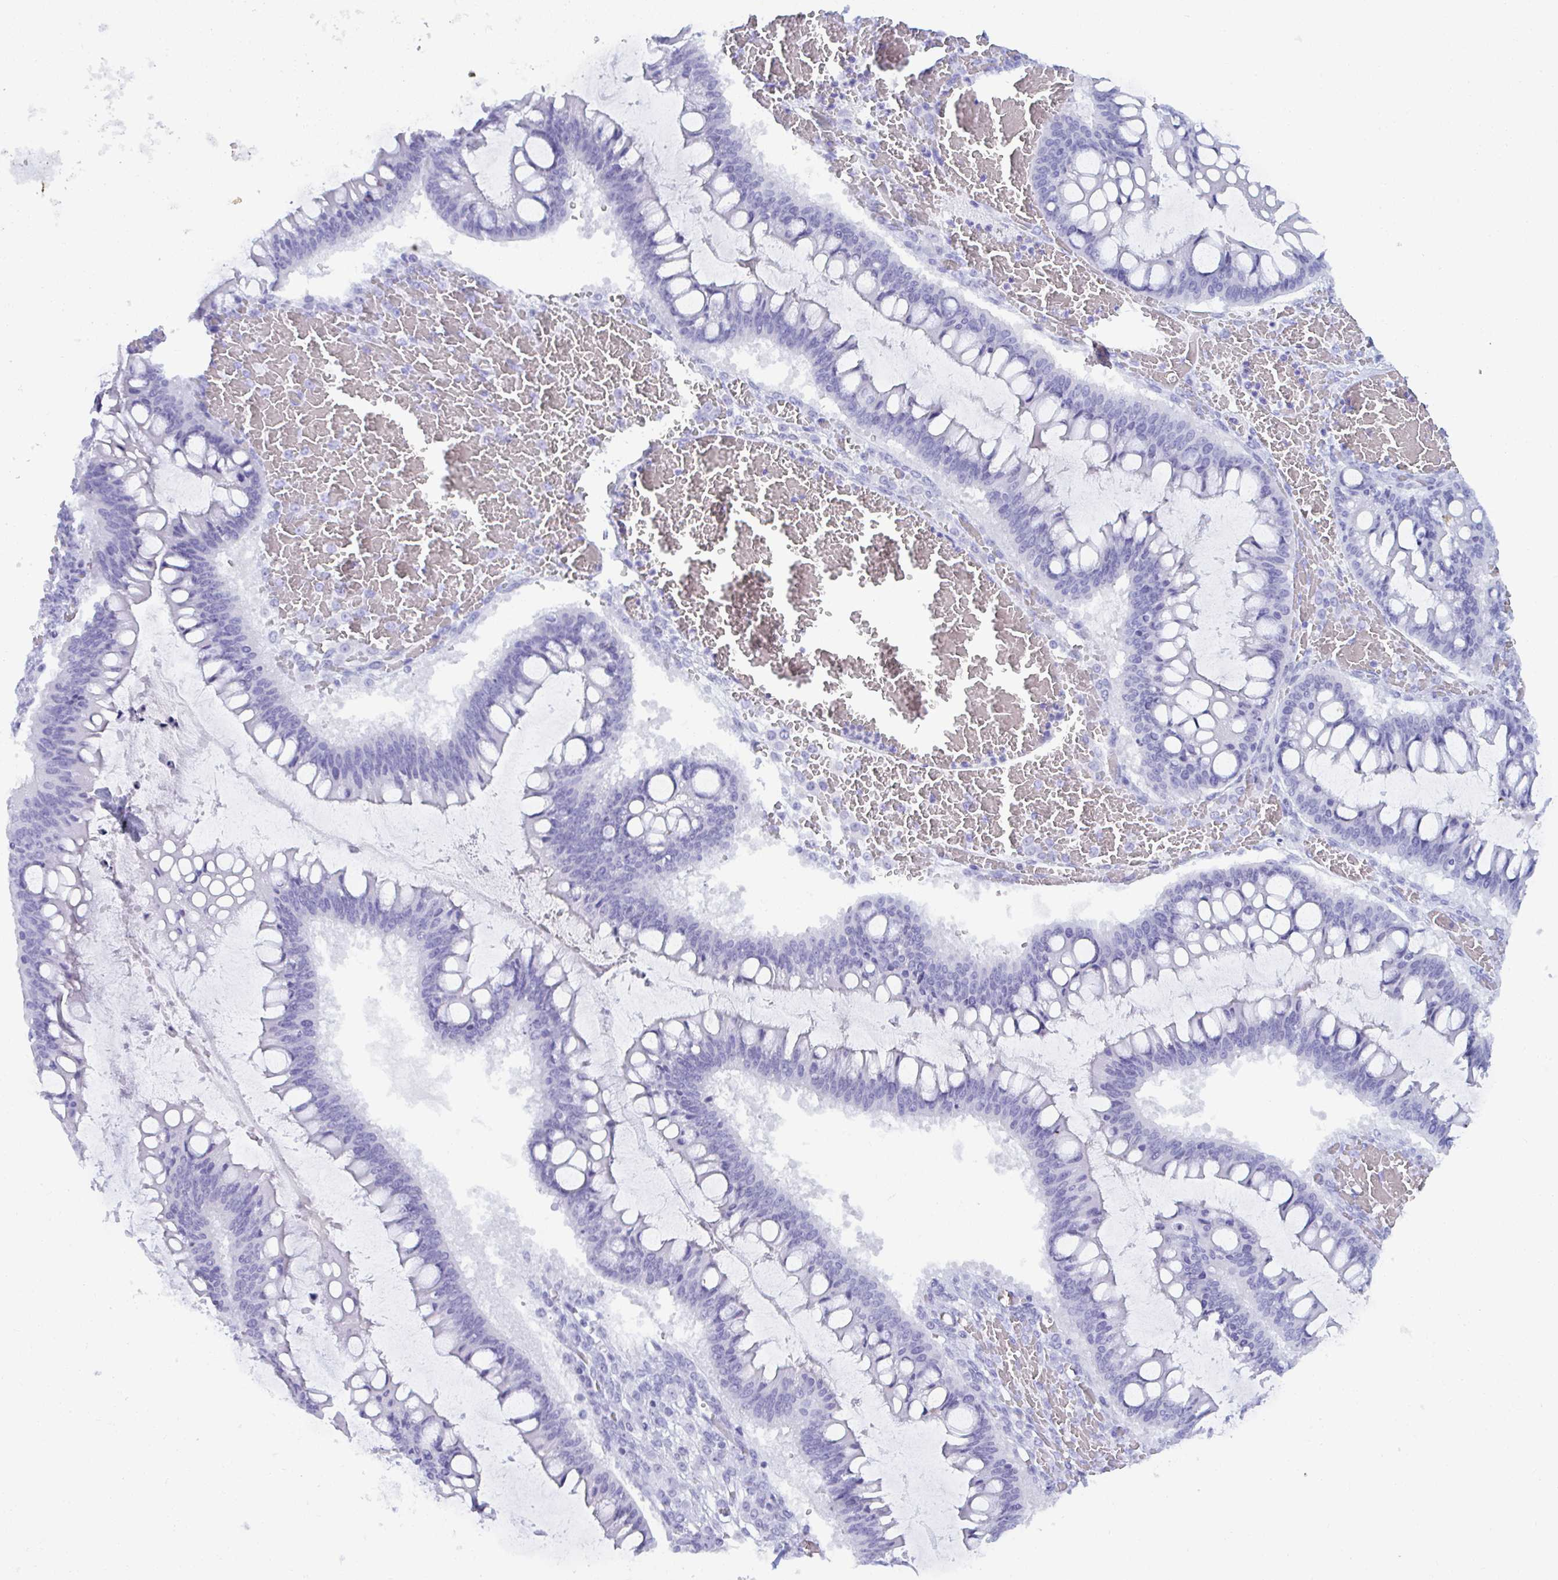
{"staining": {"intensity": "negative", "quantity": "none", "location": "none"}, "tissue": "ovarian cancer", "cell_type": "Tumor cells", "image_type": "cancer", "snomed": [{"axis": "morphology", "description": "Cystadenocarcinoma, mucinous, NOS"}, {"axis": "topography", "description": "Ovary"}], "caption": "DAB (3,3'-diaminobenzidine) immunohistochemical staining of human ovarian mucinous cystadenocarcinoma exhibits no significant expression in tumor cells.", "gene": "MRGPRG", "patient": {"sex": "female", "age": 73}}